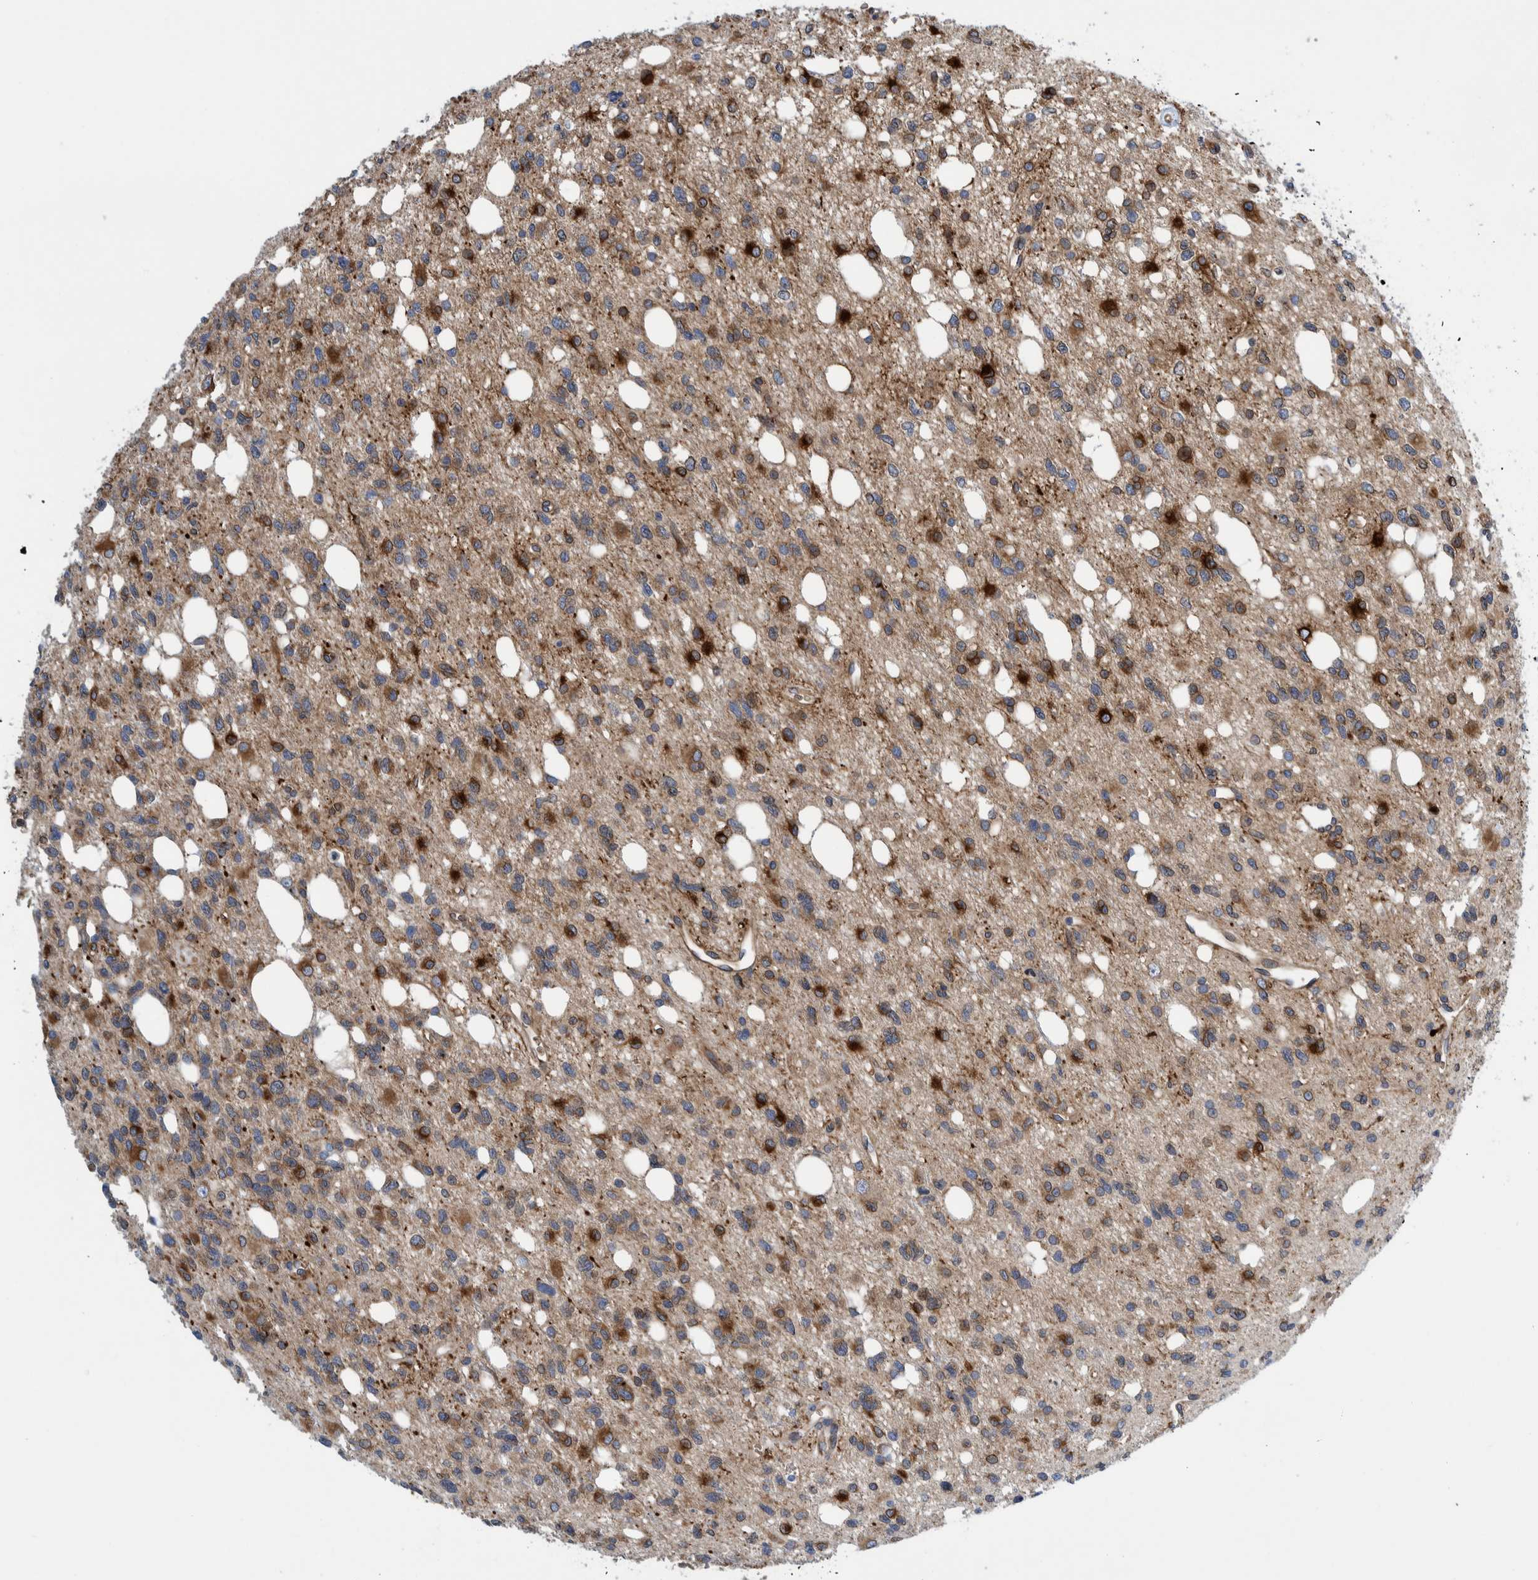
{"staining": {"intensity": "strong", "quantity": "25%-75%", "location": "cytoplasmic/membranous"}, "tissue": "glioma", "cell_type": "Tumor cells", "image_type": "cancer", "snomed": [{"axis": "morphology", "description": "Glioma, malignant, High grade"}, {"axis": "topography", "description": "Brain"}], "caption": "This micrograph demonstrates glioma stained with IHC to label a protein in brown. The cytoplasmic/membranous of tumor cells show strong positivity for the protein. Nuclei are counter-stained blue.", "gene": "THEM6", "patient": {"sex": "female", "age": 62}}